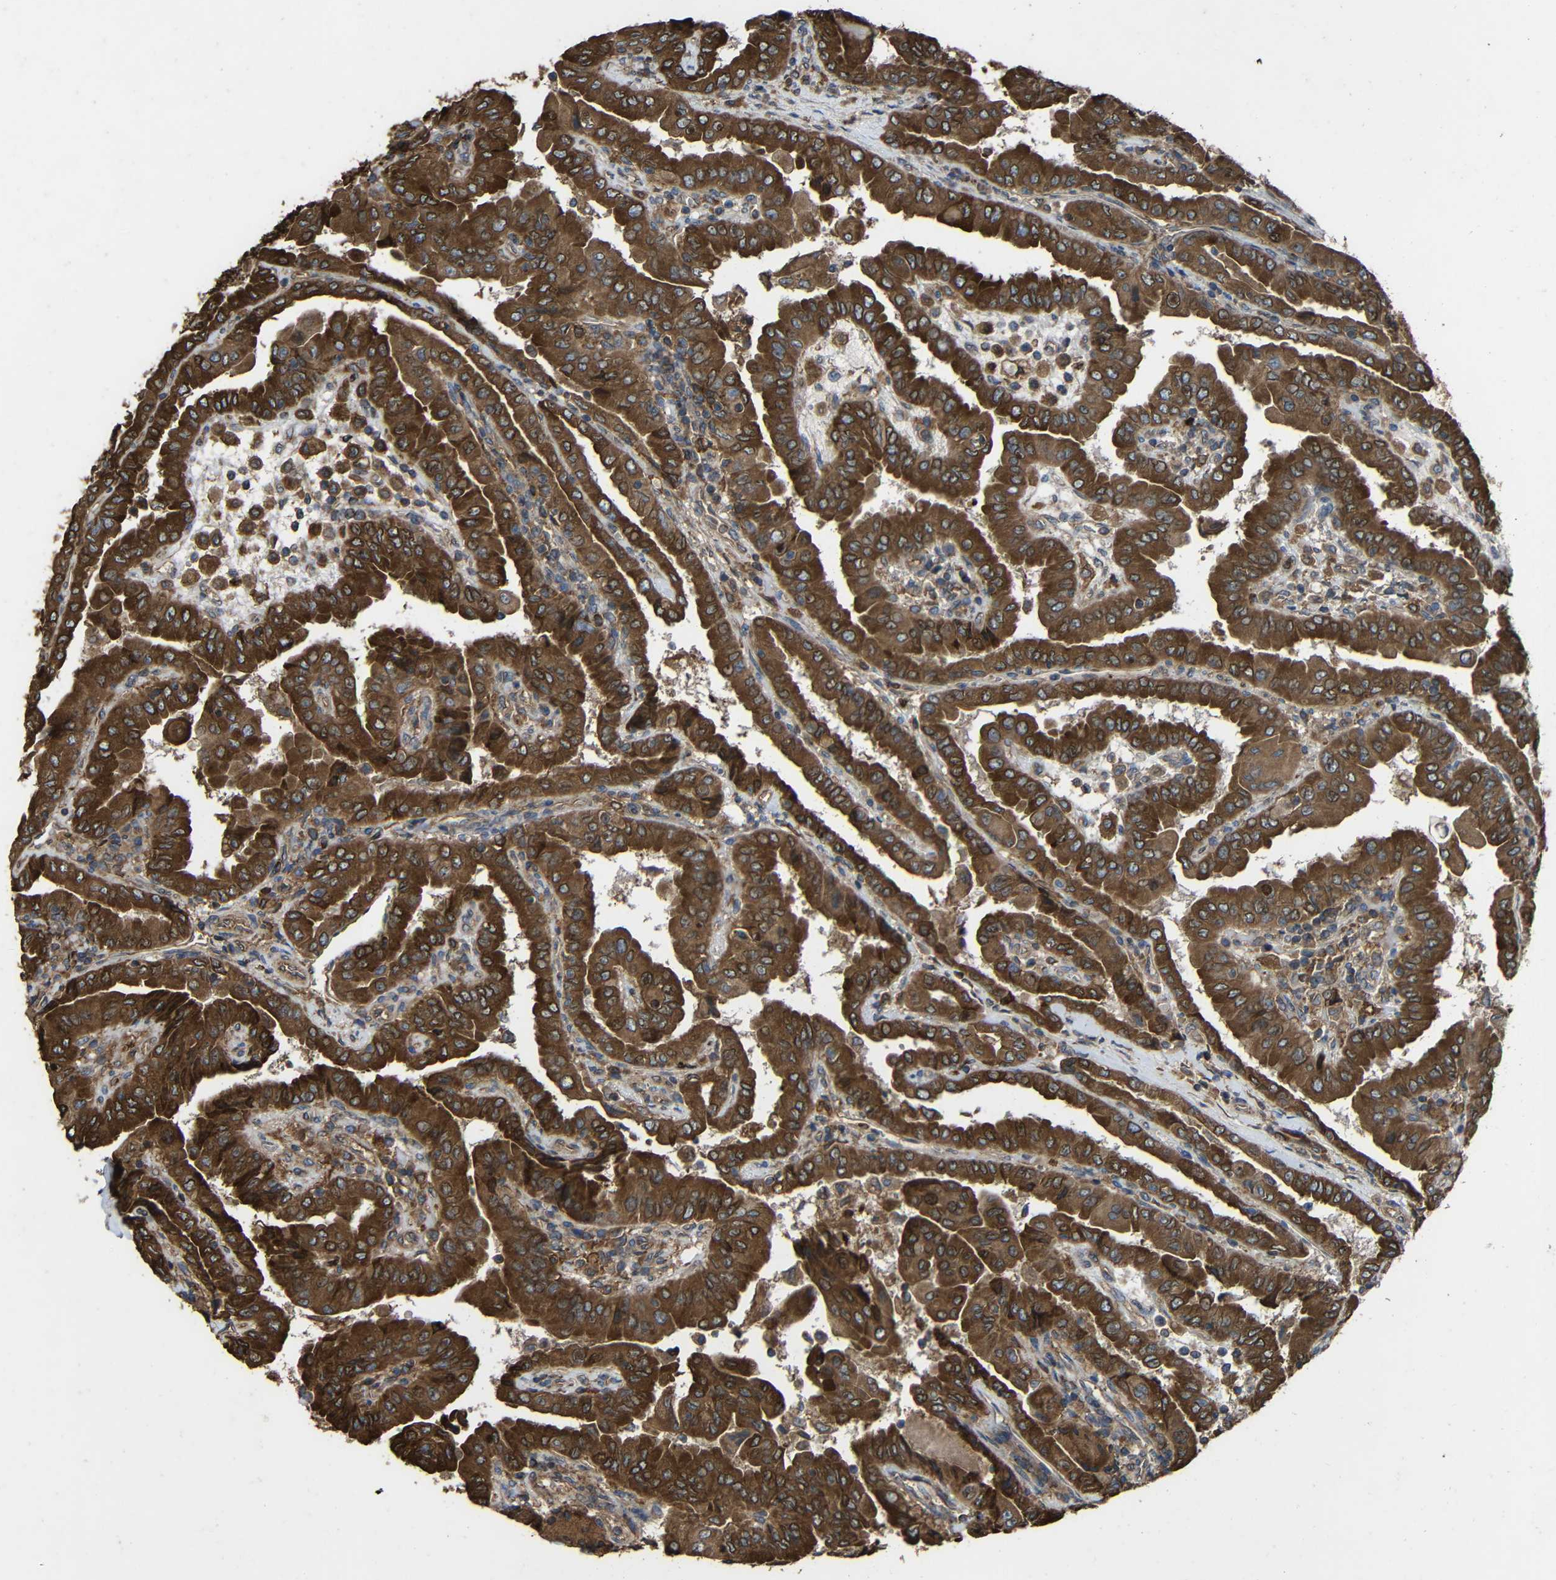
{"staining": {"intensity": "moderate", "quantity": ">75%", "location": "cytoplasmic/membranous"}, "tissue": "thyroid cancer", "cell_type": "Tumor cells", "image_type": "cancer", "snomed": [{"axis": "morphology", "description": "Papillary adenocarcinoma, NOS"}, {"axis": "topography", "description": "Thyroid gland"}], "caption": "Immunohistochemical staining of human papillary adenocarcinoma (thyroid) exhibits moderate cytoplasmic/membranous protein staining in approximately >75% of tumor cells.", "gene": "TREM2", "patient": {"sex": "male", "age": 33}}